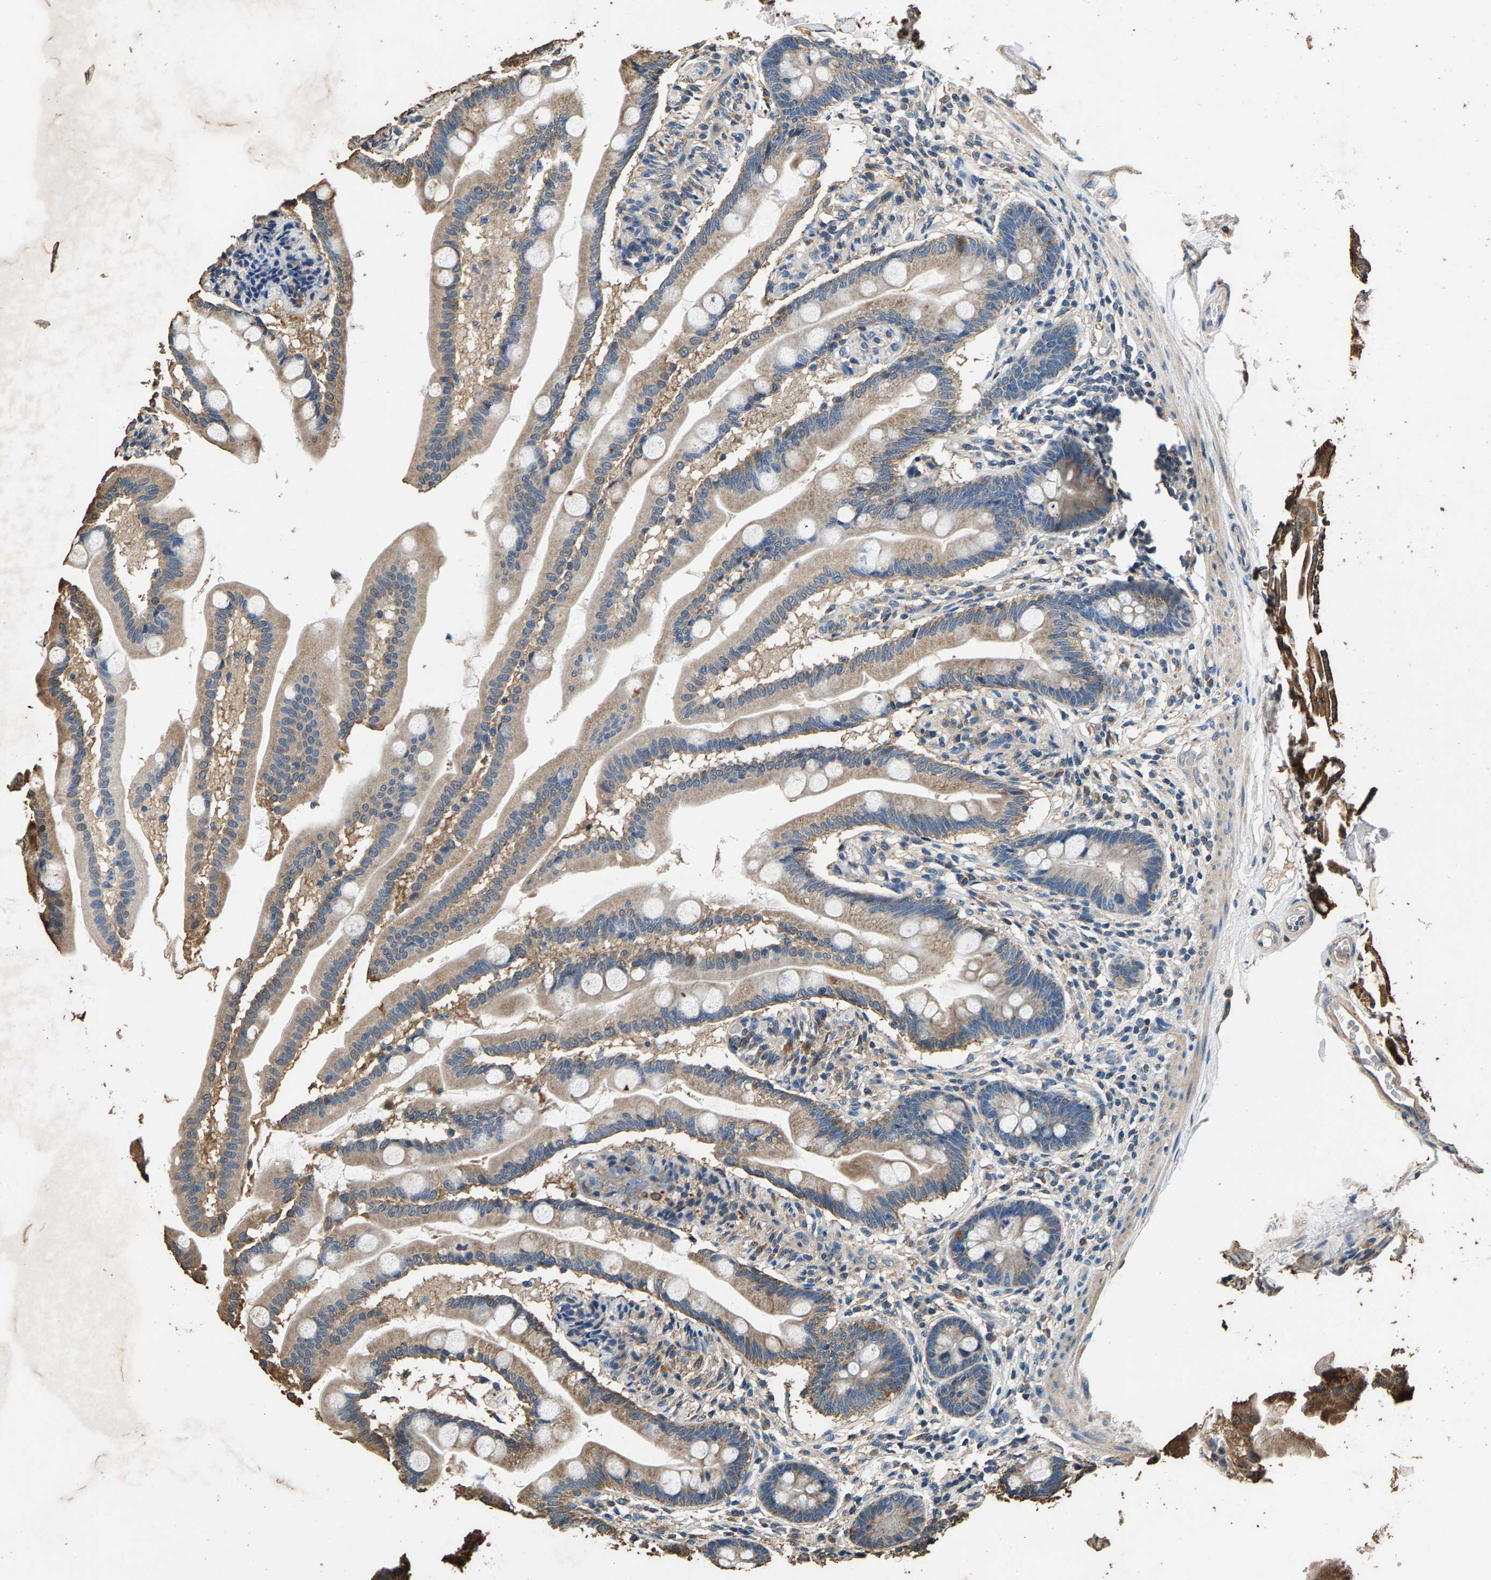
{"staining": {"intensity": "moderate", "quantity": ">75%", "location": "cytoplasmic/membranous"}, "tissue": "small intestine", "cell_type": "Glandular cells", "image_type": "normal", "snomed": [{"axis": "morphology", "description": "Normal tissue, NOS"}, {"axis": "topography", "description": "Small intestine"}], "caption": "The histopathology image exhibits immunohistochemical staining of unremarkable small intestine. There is moderate cytoplasmic/membranous positivity is identified in about >75% of glandular cells.", "gene": "MRPL27", "patient": {"sex": "female", "age": 56}}